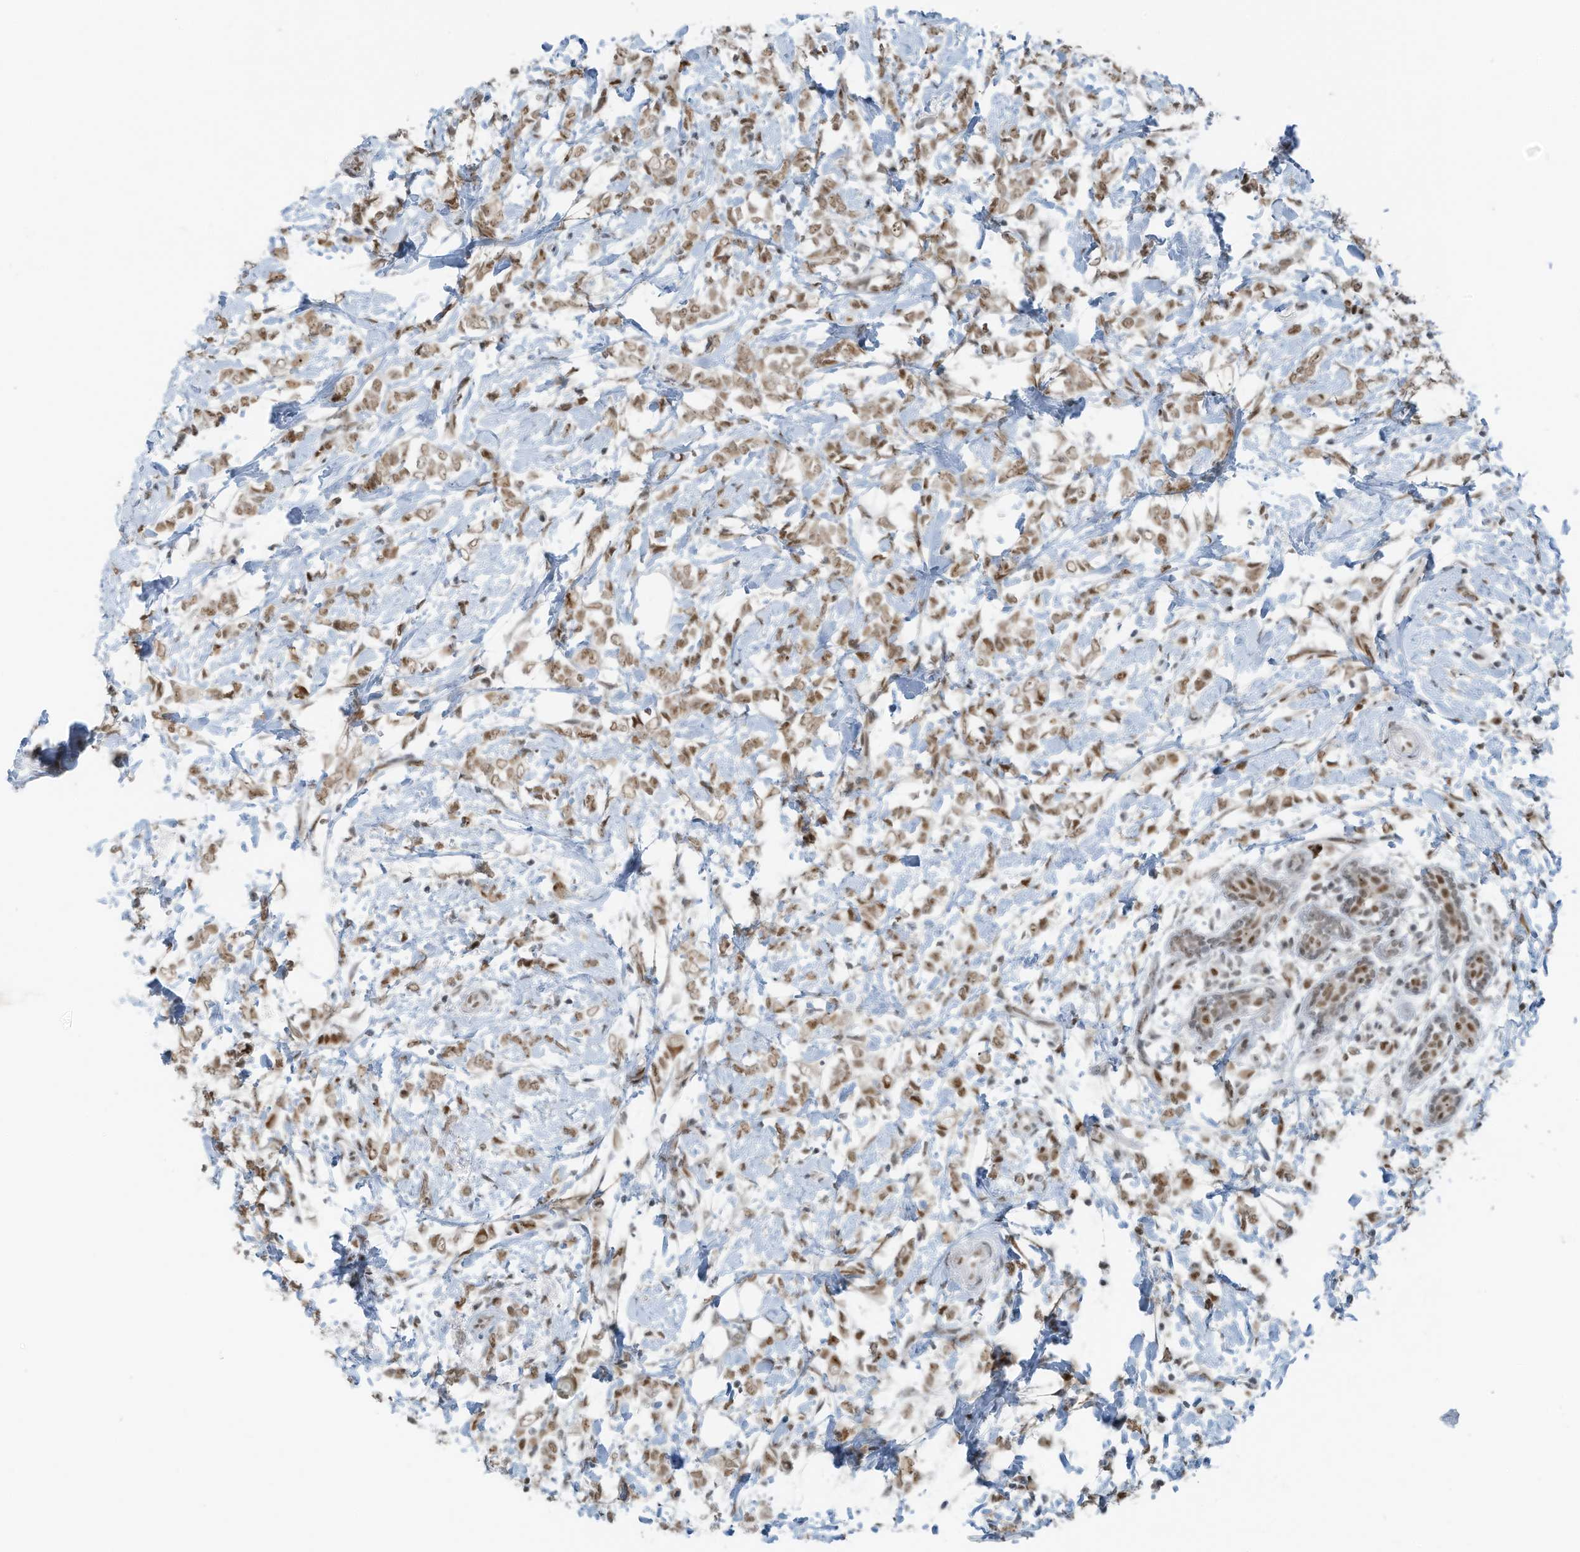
{"staining": {"intensity": "moderate", "quantity": ">75%", "location": "nuclear"}, "tissue": "breast cancer", "cell_type": "Tumor cells", "image_type": "cancer", "snomed": [{"axis": "morphology", "description": "Normal tissue, NOS"}, {"axis": "morphology", "description": "Lobular carcinoma"}, {"axis": "topography", "description": "Breast"}], "caption": "Brown immunohistochemical staining in human breast lobular carcinoma shows moderate nuclear staining in approximately >75% of tumor cells. Ihc stains the protein of interest in brown and the nuclei are stained blue.", "gene": "WRNIP1", "patient": {"sex": "female", "age": 47}}